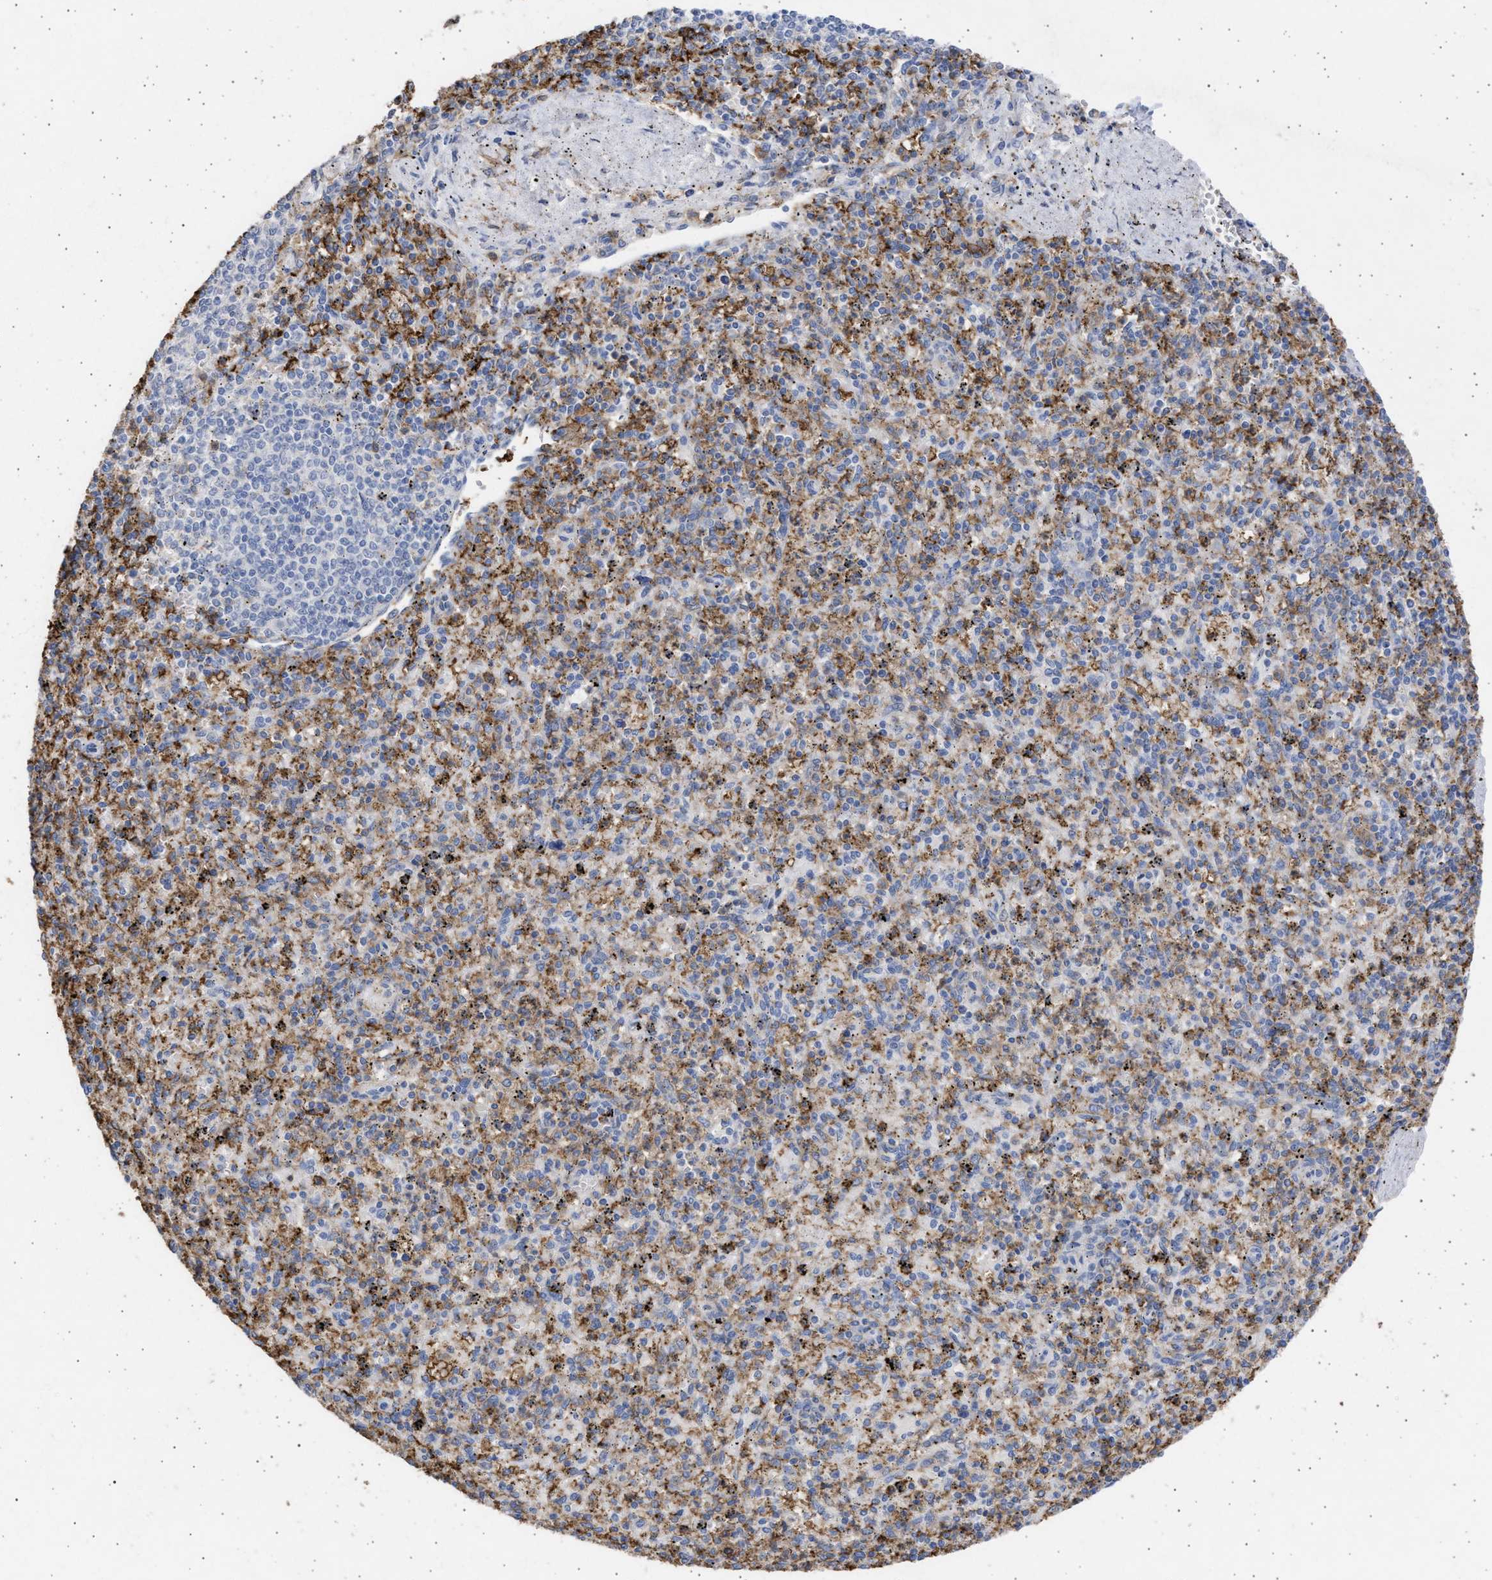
{"staining": {"intensity": "moderate", "quantity": "25%-75%", "location": "cytoplasmic/membranous"}, "tissue": "spleen", "cell_type": "Cells in red pulp", "image_type": "normal", "snomed": [{"axis": "morphology", "description": "Normal tissue, NOS"}, {"axis": "topography", "description": "Spleen"}], "caption": "Unremarkable spleen was stained to show a protein in brown. There is medium levels of moderate cytoplasmic/membranous expression in about 25%-75% of cells in red pulp. The protein of interest is shown in brown color, while the nuclei are stained blue.", "gene": "FCER1A", "patient": {"sex": "male", "age": 72}}